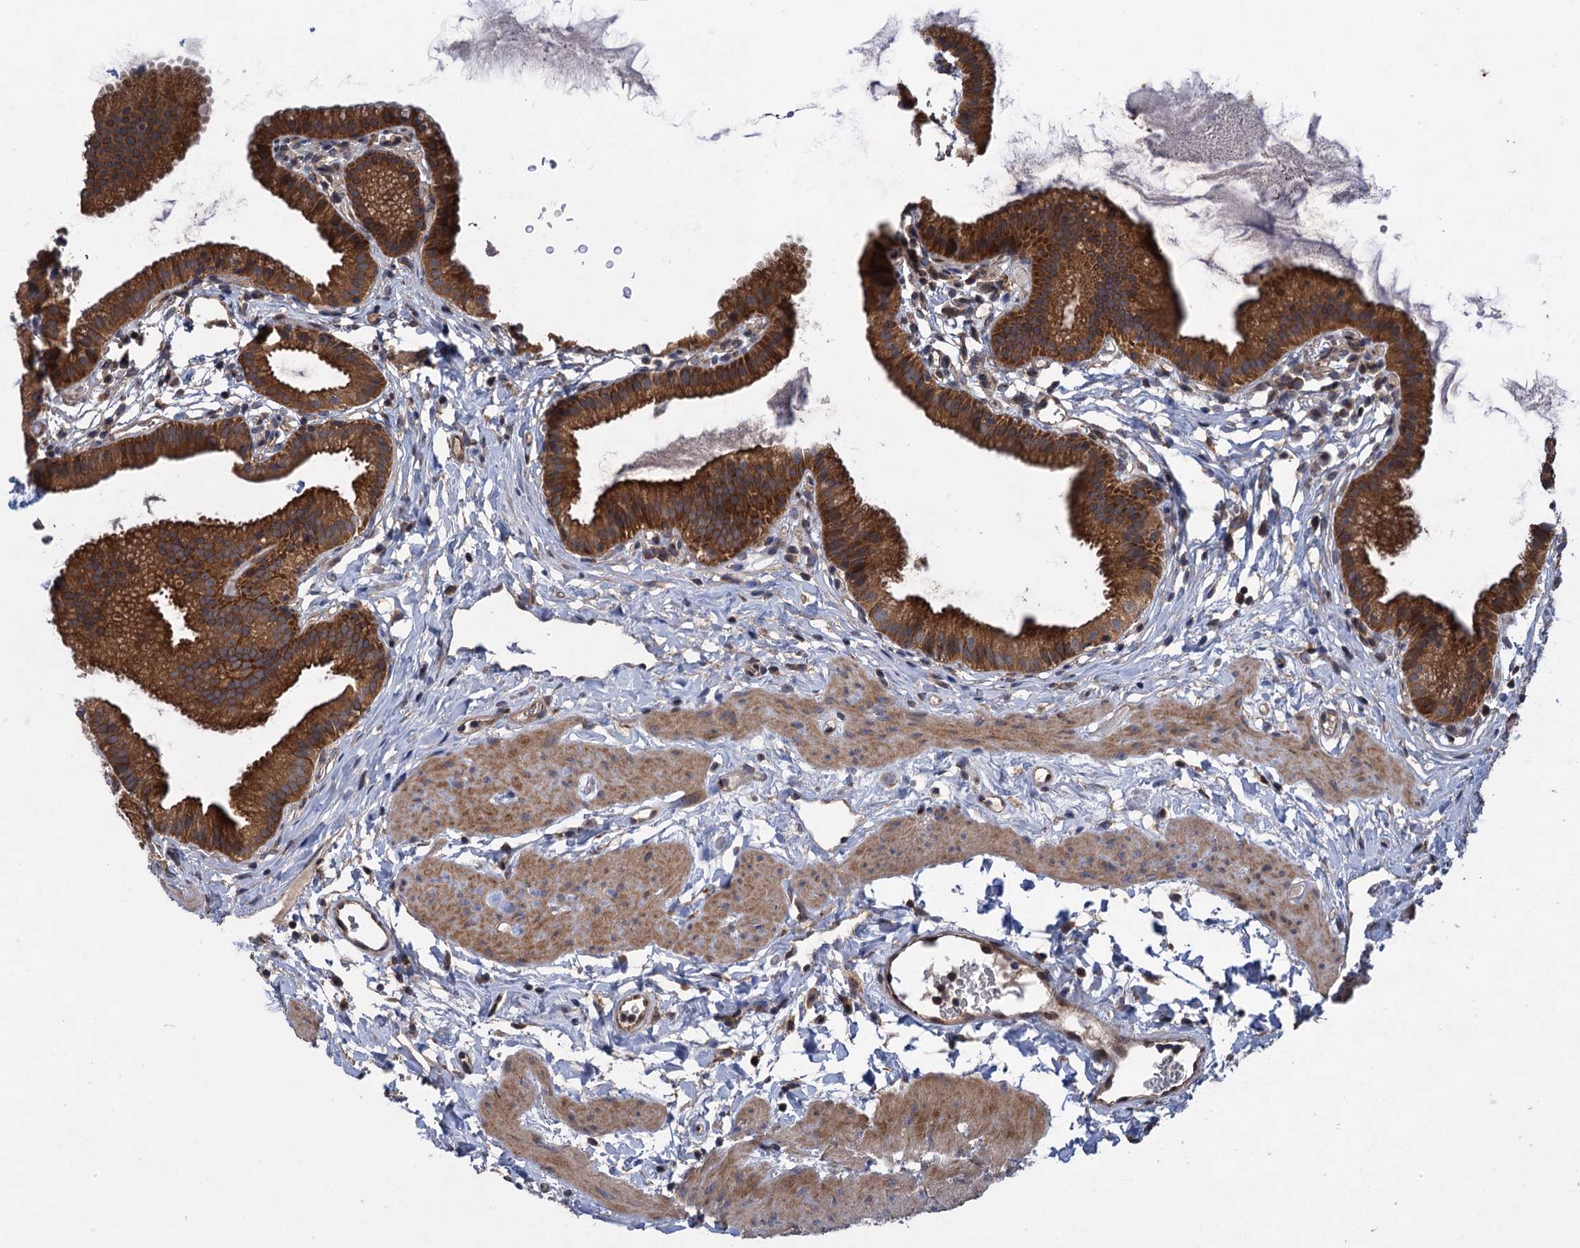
{"staining": {"intensity": "strong", "quantity": ">75%", "location": "cytoplasmic/membranous"}, "tissue": "gallbladder", "cell_type": "Glandular cells", "image_type": "normal", "snomed": [{"axis": "morphology", "description": "Normal tissue, NOS"}, {"axis": "topography", "description": "Gallbladder"}], "caption": "An image of human gallbladder stained for a protein reveals strong cytoplasmic/membranous brown staining in glandular cells. The protein of interest is shown in brown color, while the nuclei are stained blue.", "gene": "HAUS1", "patient": {"sex": "female", "age": 46}}